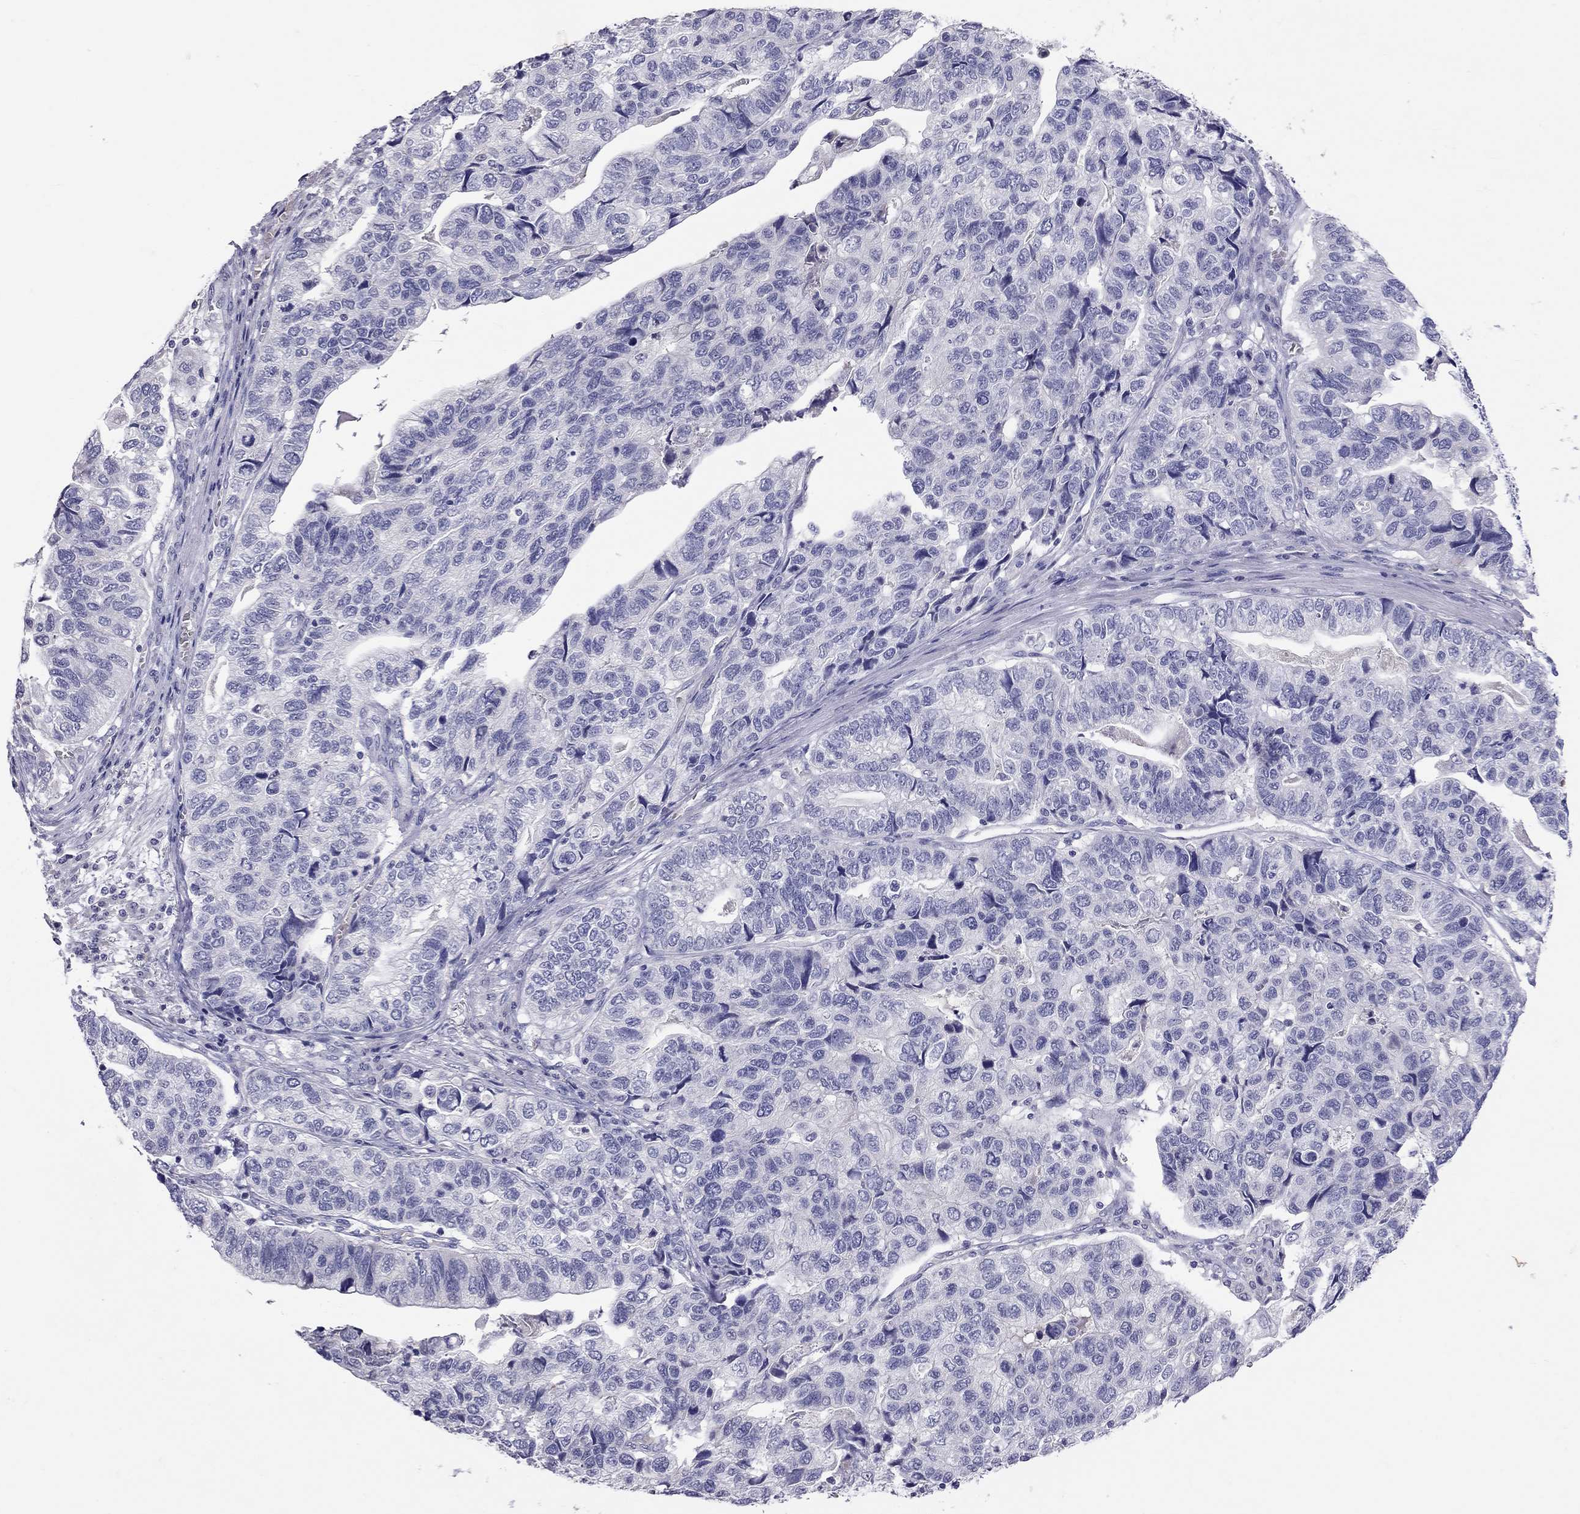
{"staining": {"intensity": "negative", "quantity": "none", "location": "none"}, "tissue": "stomach cancer", "cell_type": "Tumor cells", "image_type": "cancer", "snomed": [{"axis": "morphology", "description": "Adenocarcinoma, NOS"}, {"axis": "topography", "description": "Stomach, upper"}], "caption": "The histopathology image displays no significant staining in tumor cells of stomach cancer.", "gene": "MUC16", "patient": {"sex": "female", "age": 67}}